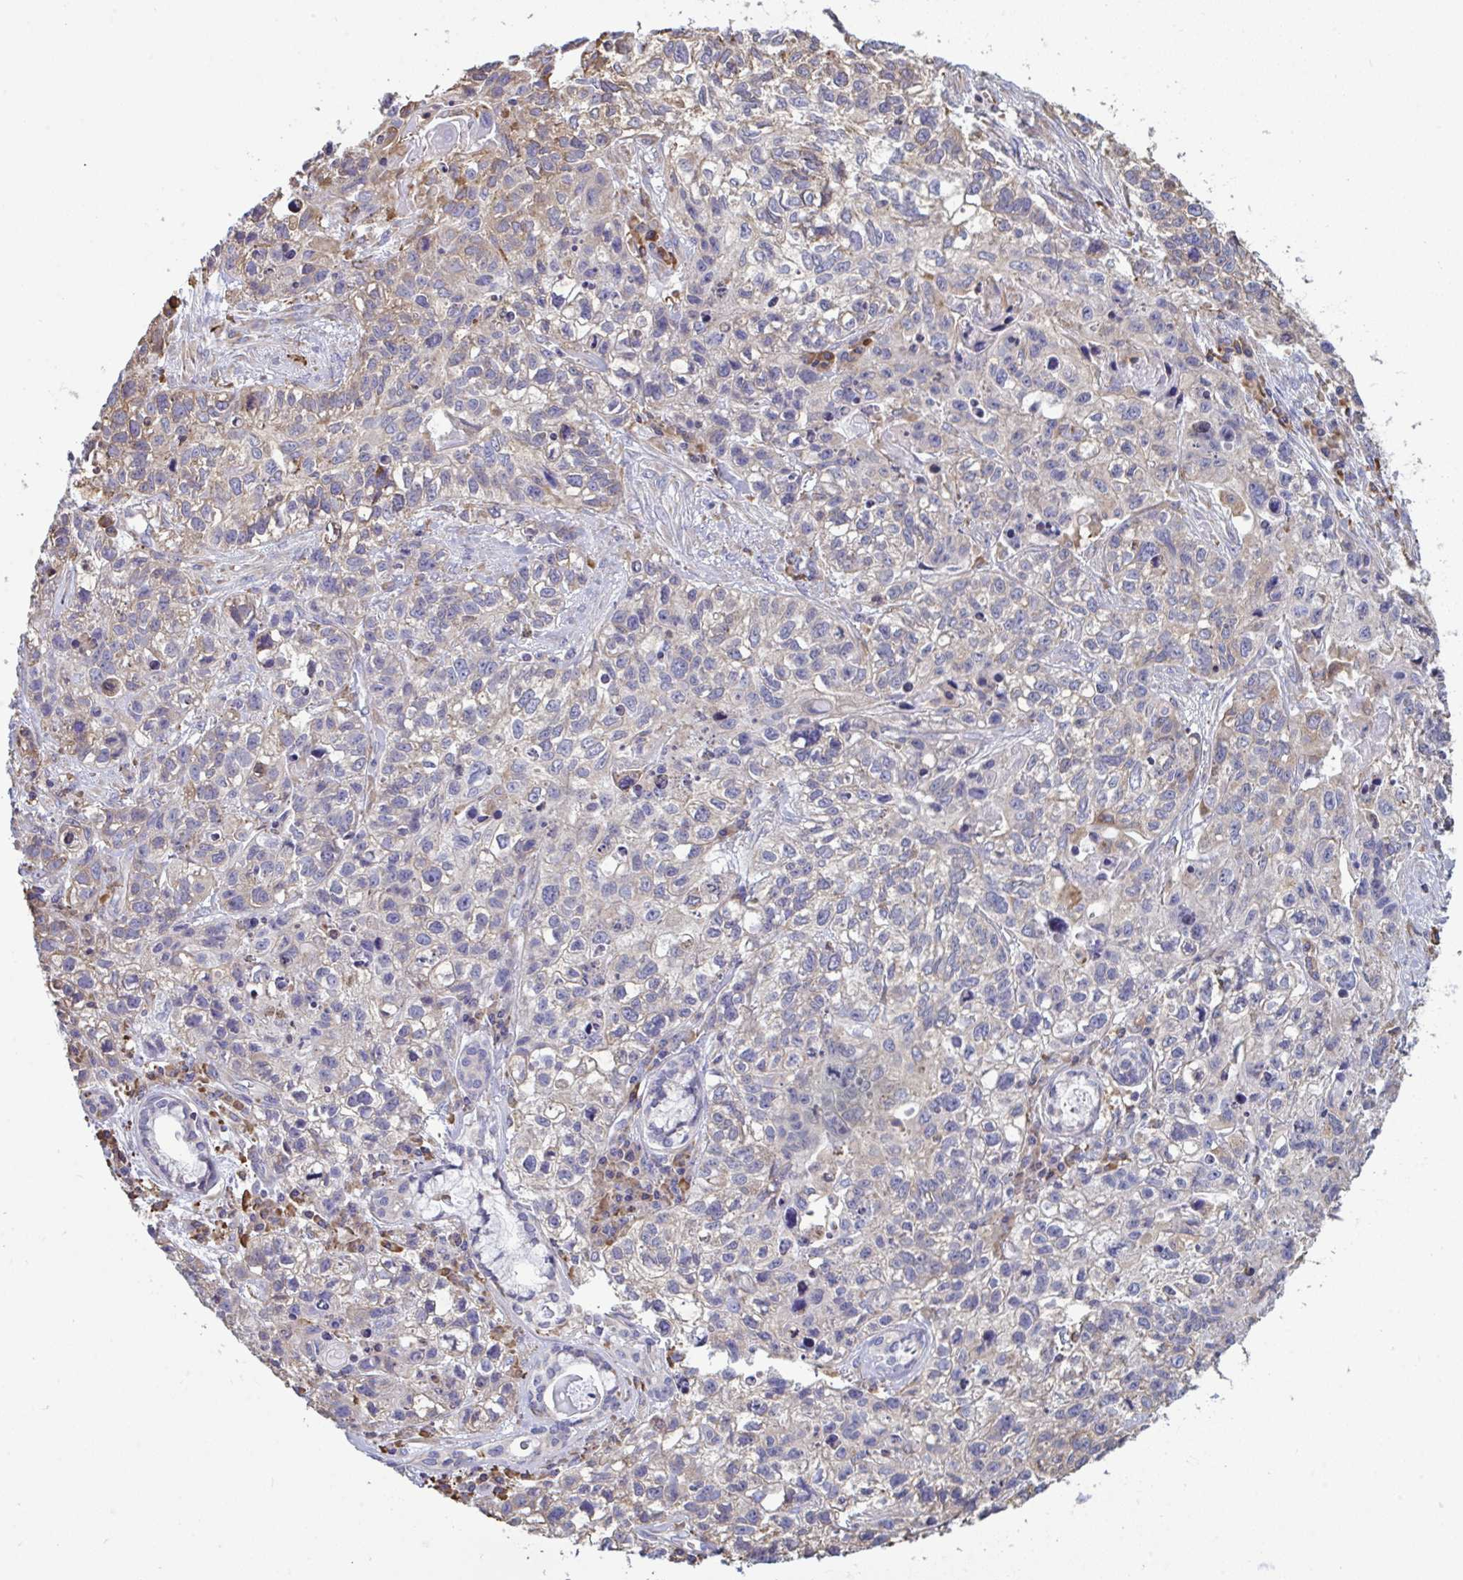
{"staining": {"intensity": "weak", "quantity": "<25%", "location": "cytoplasmic/membranous"}, "tissue": "lung cancer", "cell_type": "Tumor cells", "image_type": "cancer", "snomed": [{"axis": "morphology", "description": "Squamous cell carcinoma, NOS"}, {"axis": "topography", "description": "Lung"}], "caption": "Immunohistochemistry (IHC) of lung cancer (squamous cell carcinoma) exhibits no positivity in tumor cells.", "gene": "MYMK", "patient": {"sex": "male", "age": 74}}